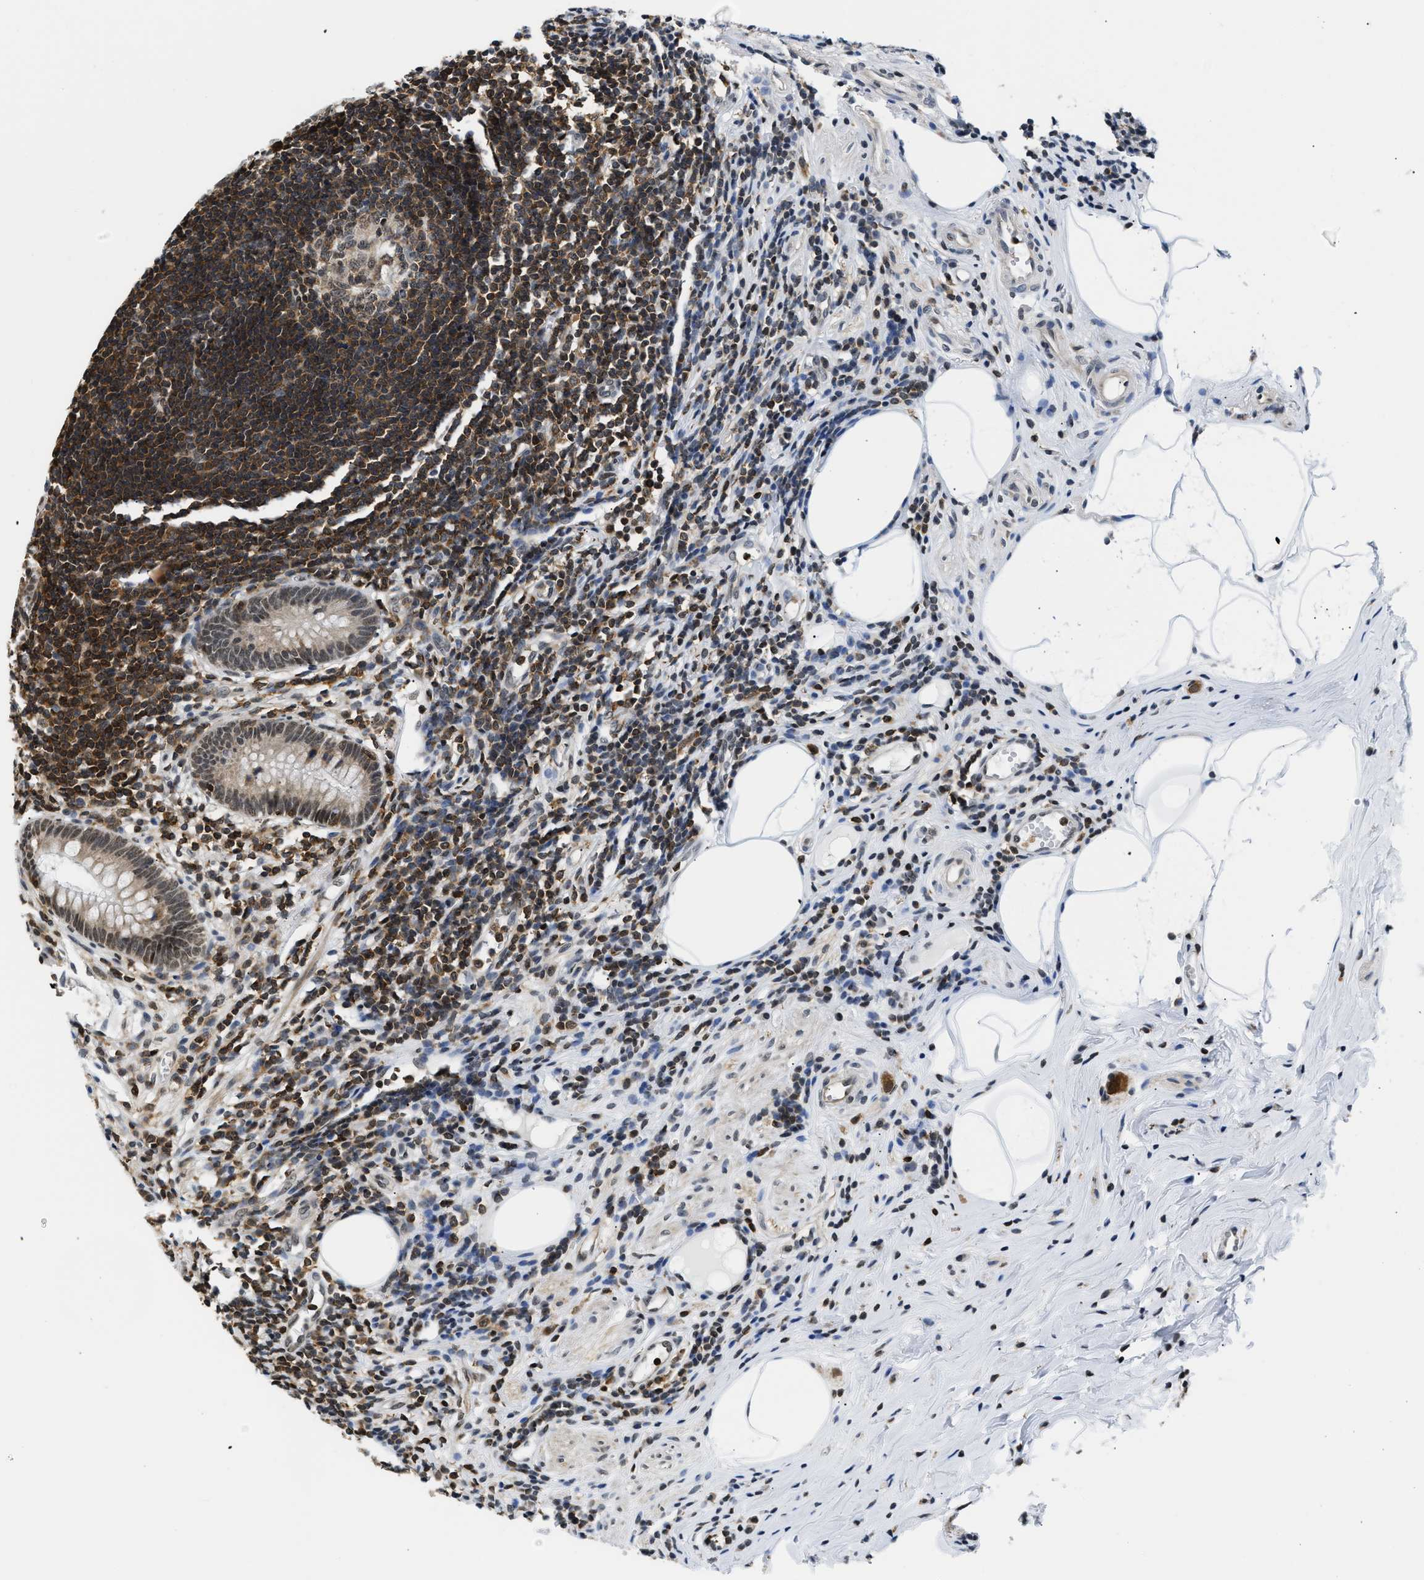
{"staining": {"intensity": "strong", "quantity": "25%-75%", "location": "cytoplasmic/membranous,nuclear"}, "tissue": "appendix", "cell_type": "Glandular cells", "image_type": "normal", "snomed": [{"axis": "morphology", "description": "Normal tissue, NOS"}, {"axis": "topography", "description": "Appendix"}], "caption": "An immunohistochemistry image of normal tissue is shown. Protein staining in brown labels strong cytoplasmic/membranous,nuclear positivity in appendix within glandular cells.", "gene": "STK10", "patient": {"sex": "female", "age": 50}}